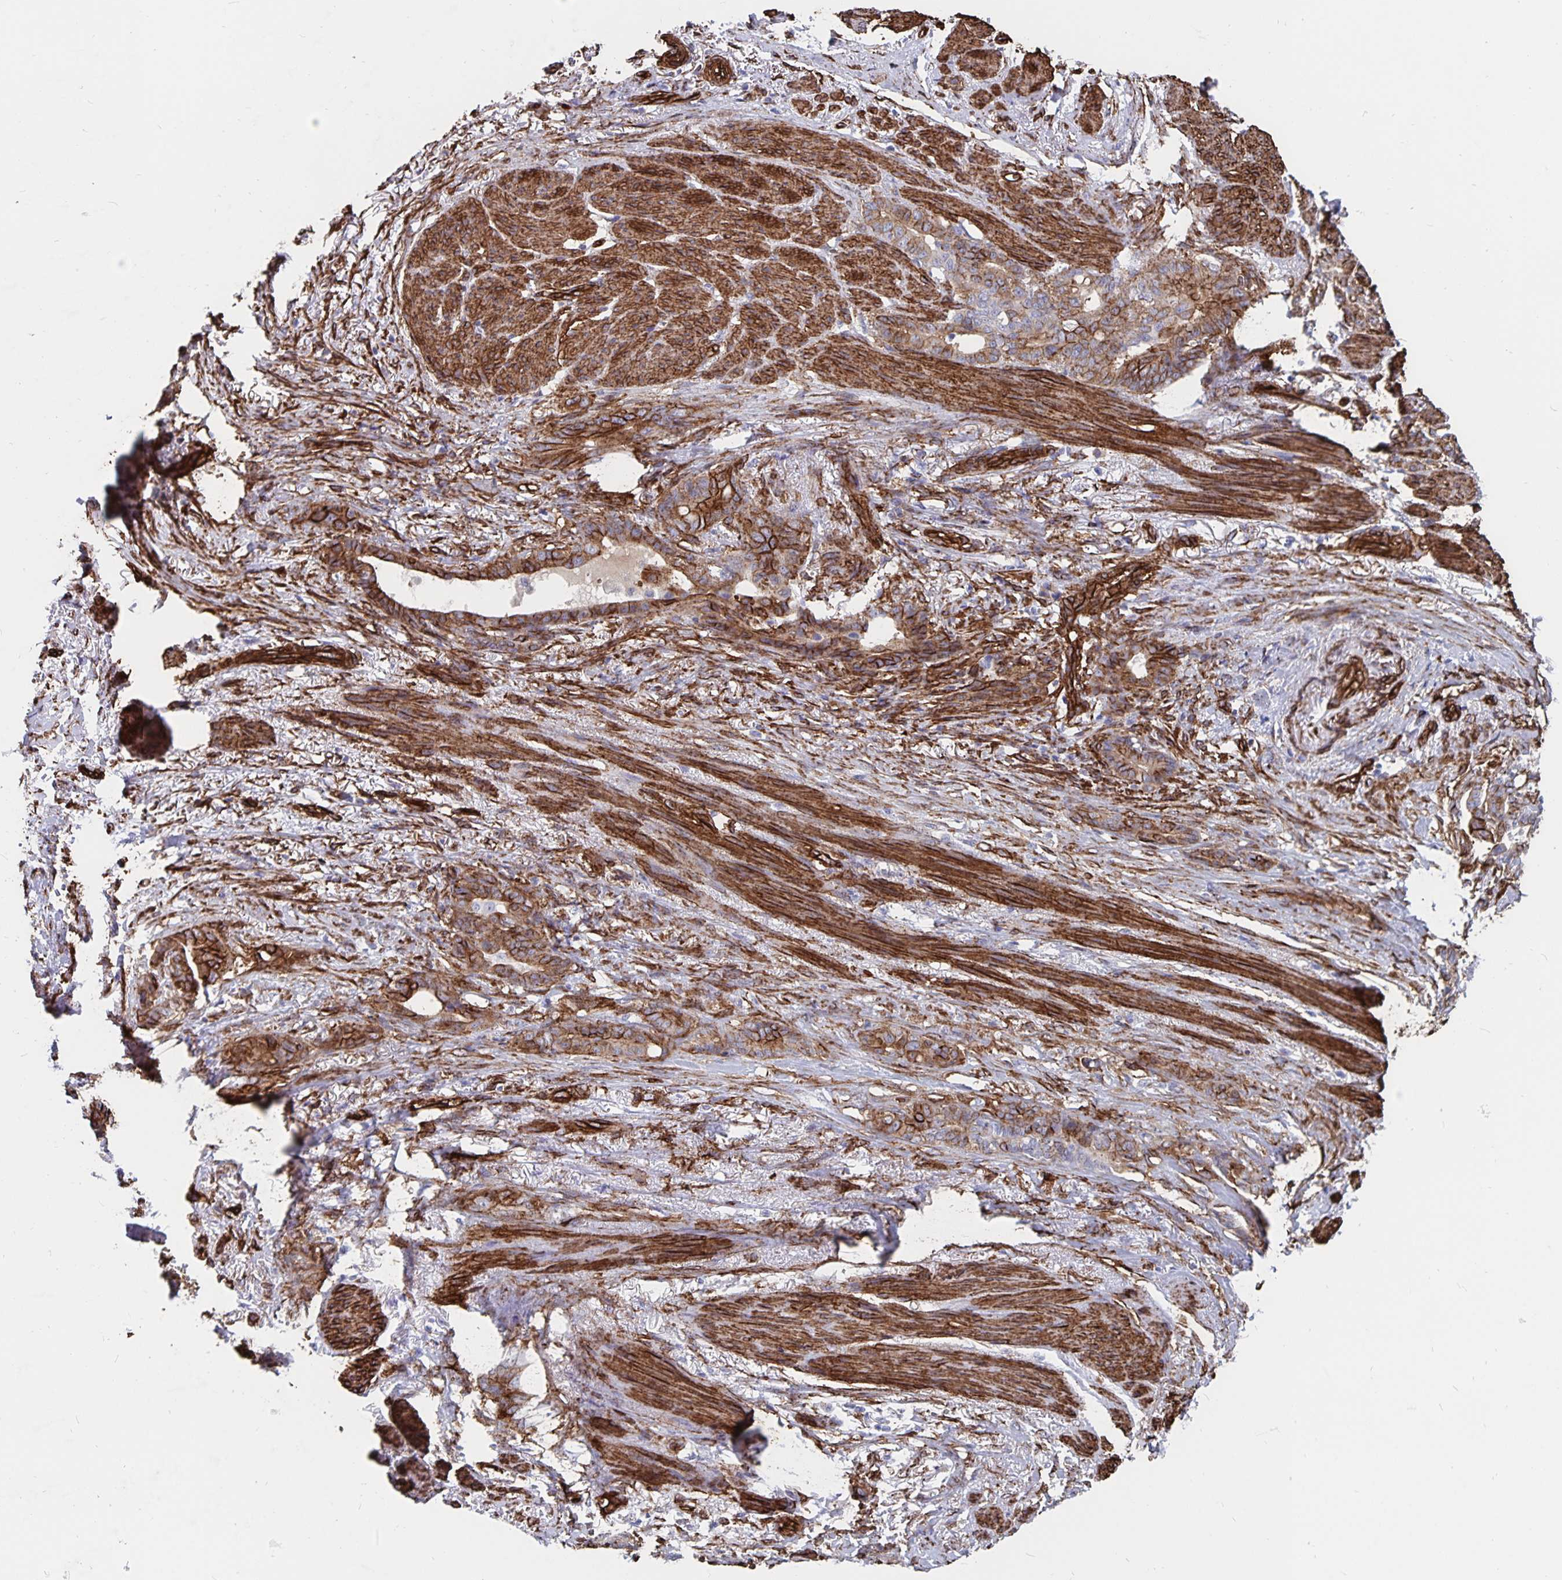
{"staining": {"intensity": "strong", "quantity": ">75%", "location": "cytoplasmic/membranous"}, "tissue": "stomach cancer", "cell_type": "Tumor cells", "image_type": "cancer", "snomed": [{"axis": "morphology", "description": "Normal tissue, NOS"}, {"axis": "morphology", "description": "Adenocarcinoma, NOS"}, {"axis": "topography", "description": "Esophagus"}, {"axis": "topography", "description": "Stomach, upper"}], "caption": "Immunohistochemical staining of adenocarcinoma (stomach) demonstrates high levels of strong cytoplasmic/membranous protein staining in about >75% of tumor cells. The protein of interest is stained brown, and the nuclei are stained in blue (DAB IHC with brightfield microscopy, high magnification).", "gene": "DCHS2", "patient": {"sex": "male", "age": 62}}